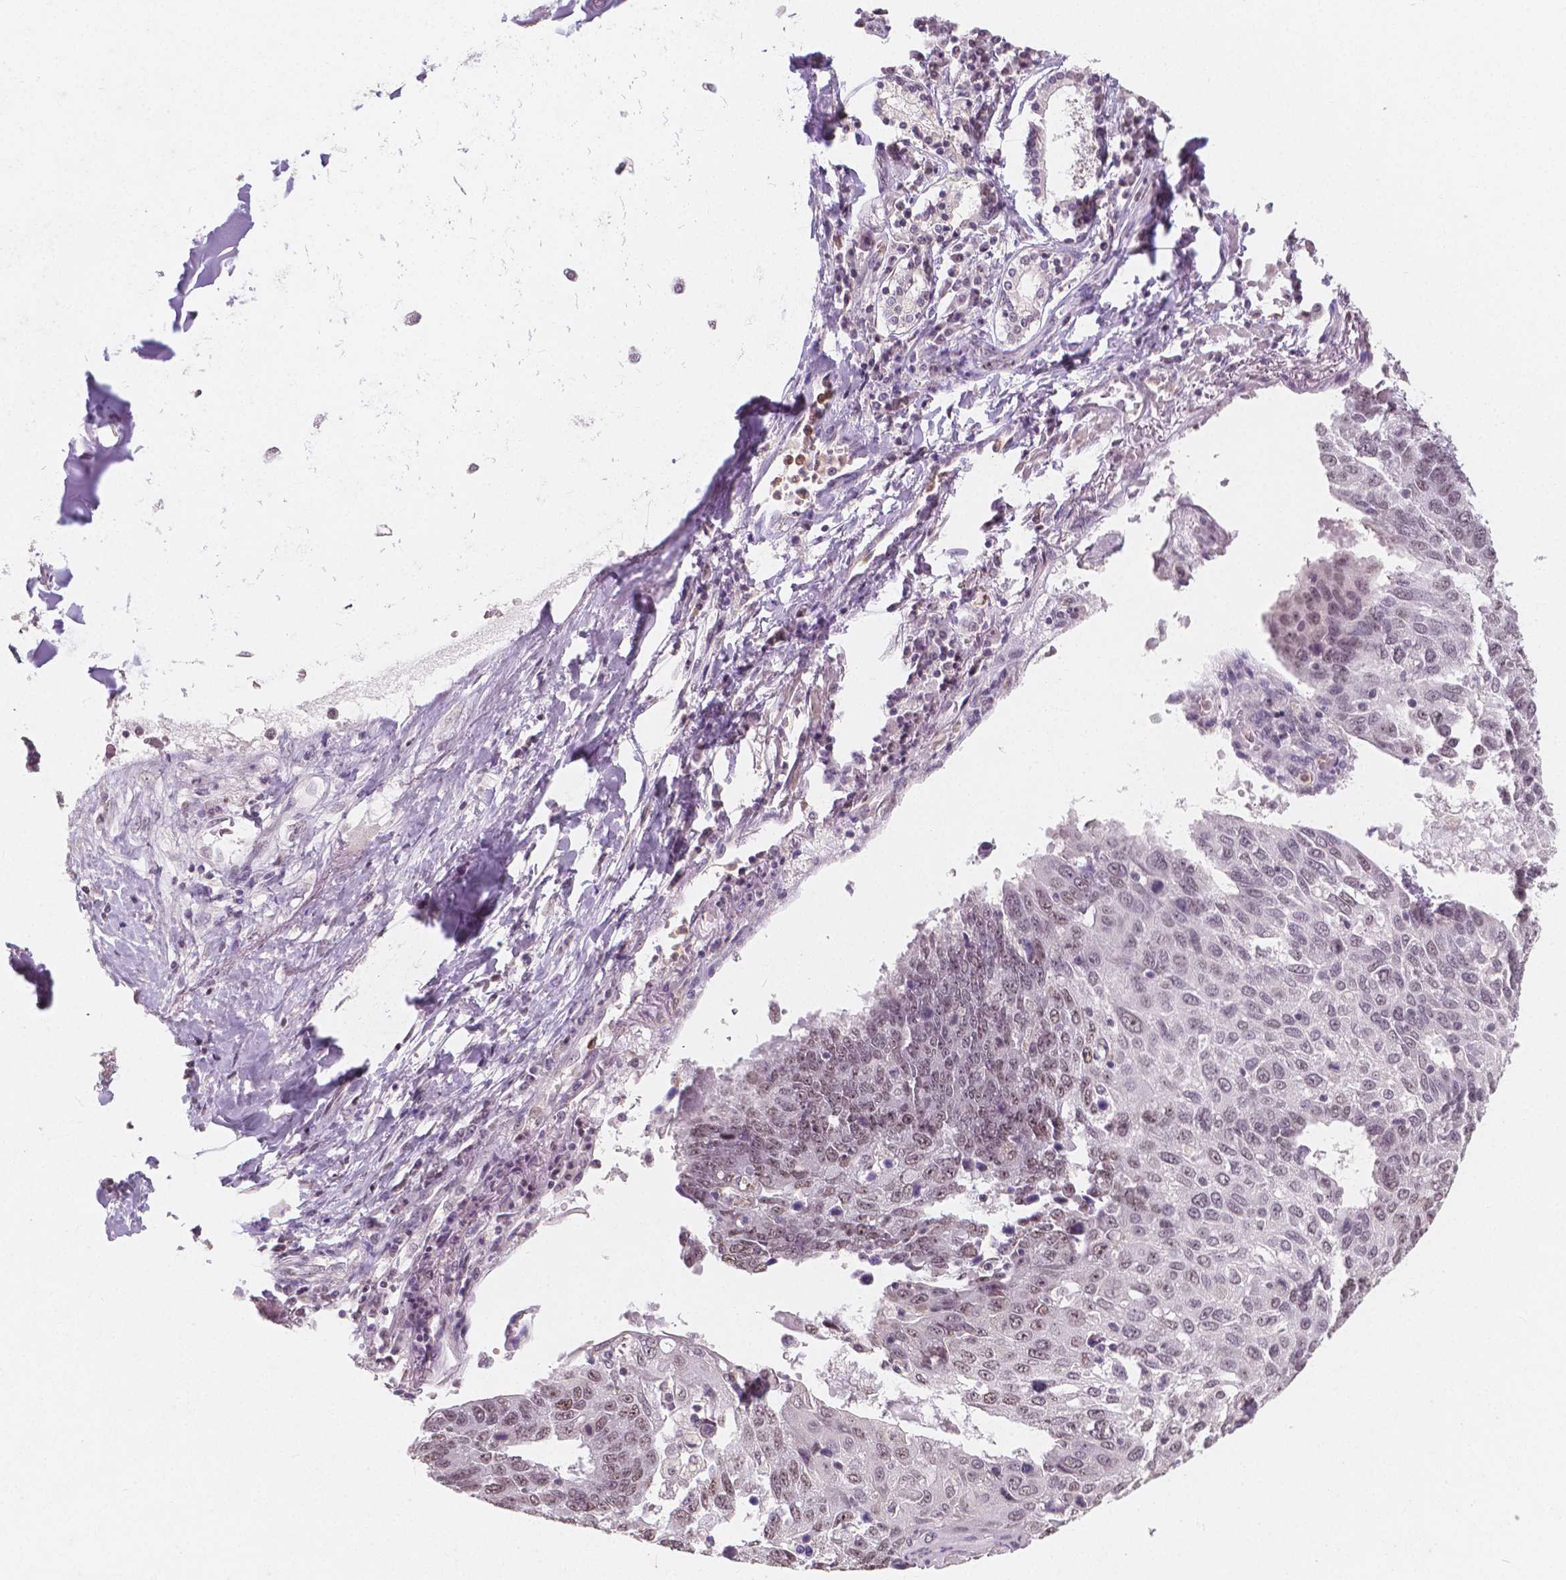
{"staining": {"intensity": "weak", "quantity": "<25%", "location": "nuclear"}, "tissue": "lung cancer", "cell_type": "Tumor cells", "image_type": "cancer", "snomed": [{"axis": "morphology", "description": "Squamous cell carcinoma, NOS"}, {"axis": "topography", "description": "Lung"}], "caption": "A photomicrograph of lung squamous cell carcinoma stained for a protein shows no brown staining in tumor cells.", "gene": "NOLC1", "patient": {"sex": "male", "age": 73}}